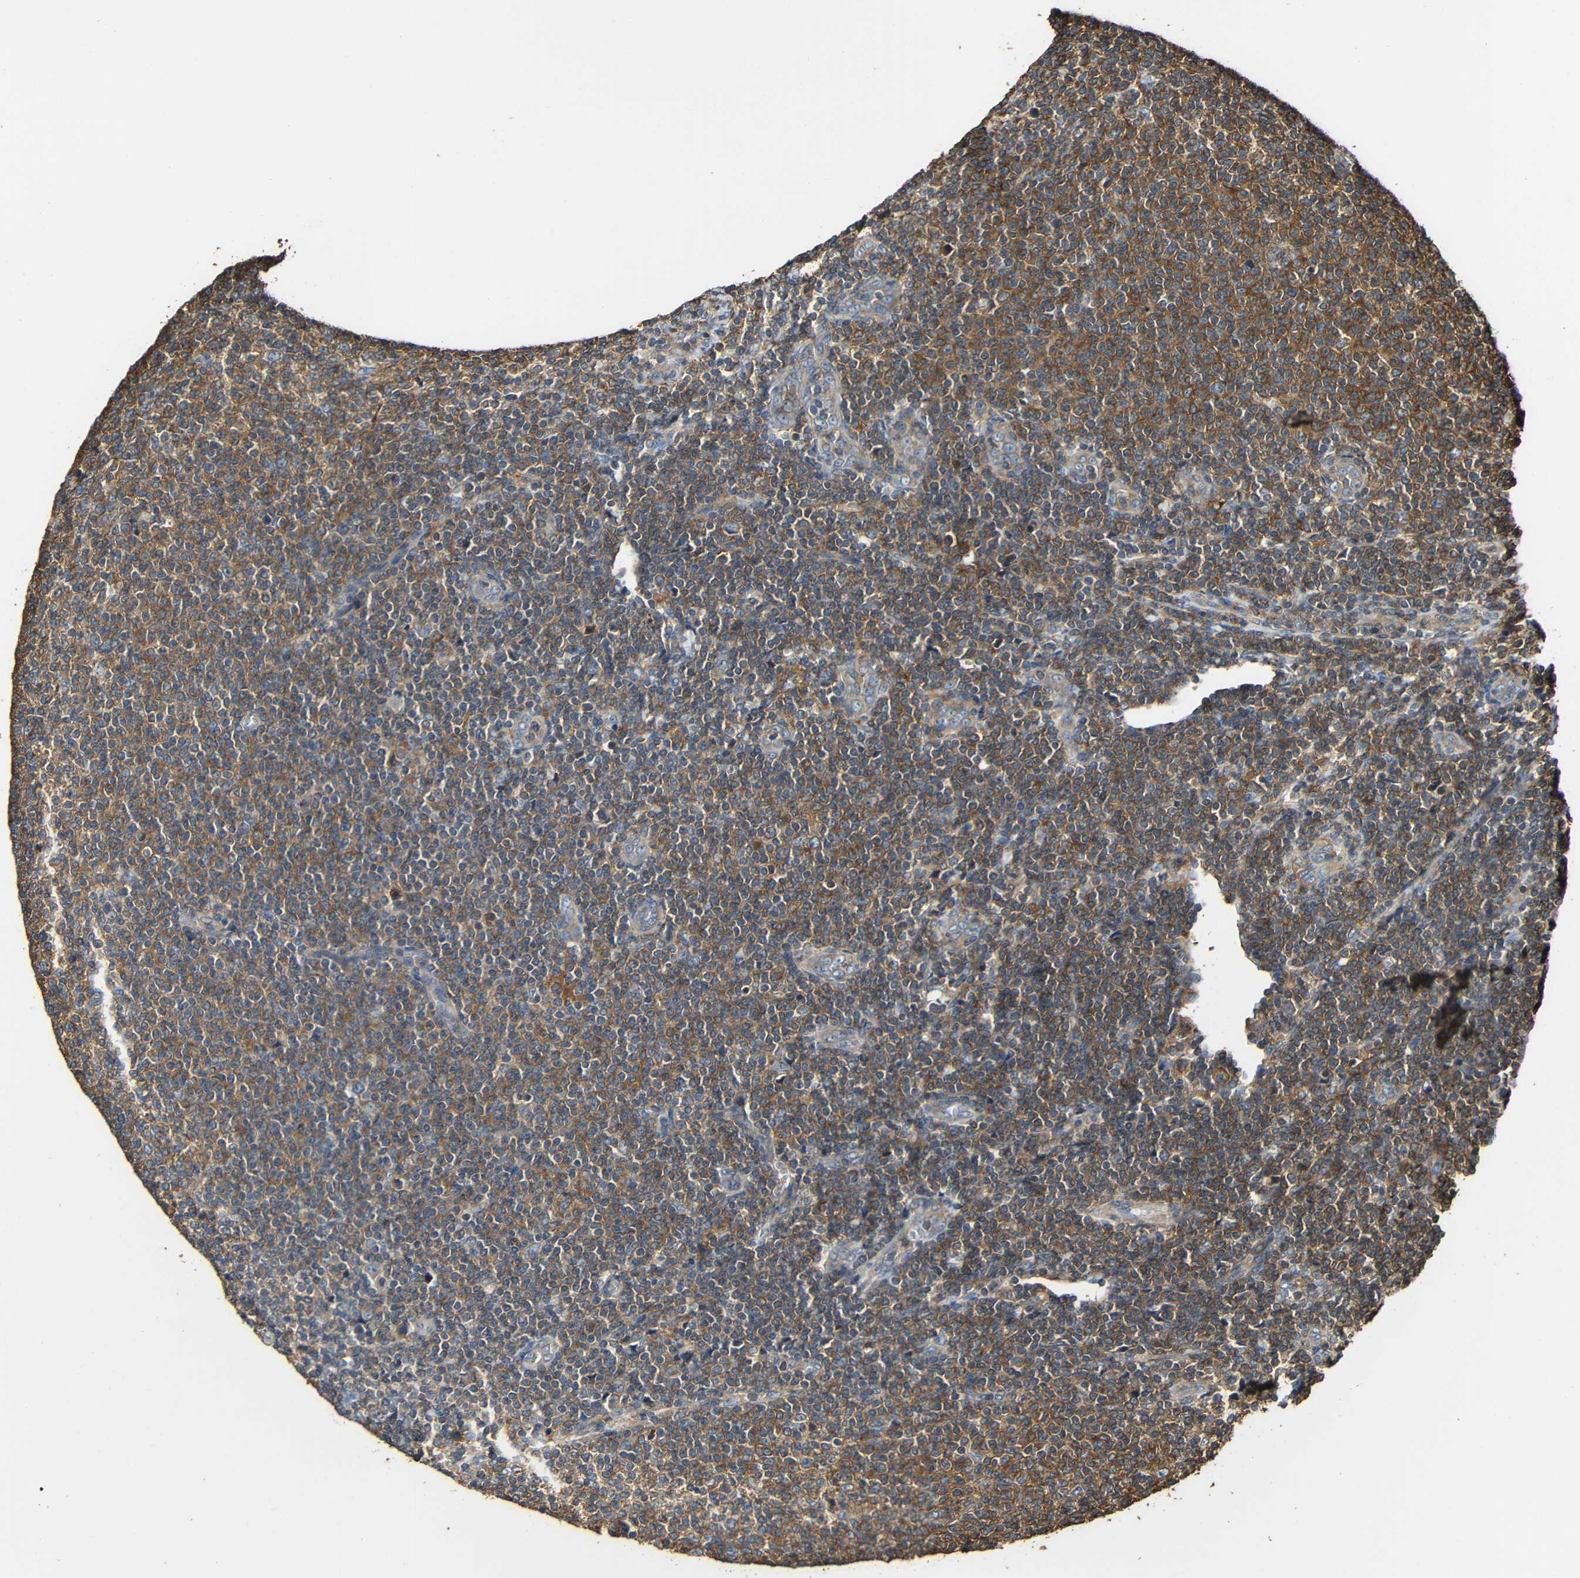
{"staining": {"intensity": "moderate", "quantity": ">75%", "location": "cytoplasmic/membranous"}, "tissue": "lymphoma", "cell_type": "Tumor cells", "image_type": "cancer", "snomed": [{"axis": "morphology", "description": "Malignant lymphoma, non-Hodgkin's type, Low grade"}, {"axis": "topography", "description": "Lymph node"}], "caption": "Moderate cytoplasmic/membranous expression for a protein is present in approximately >75% of tumor cells of lymphoma using immunohistochemistry.", "gene": "RHOT2", "patient": {"sex": "male", "age": 66}}